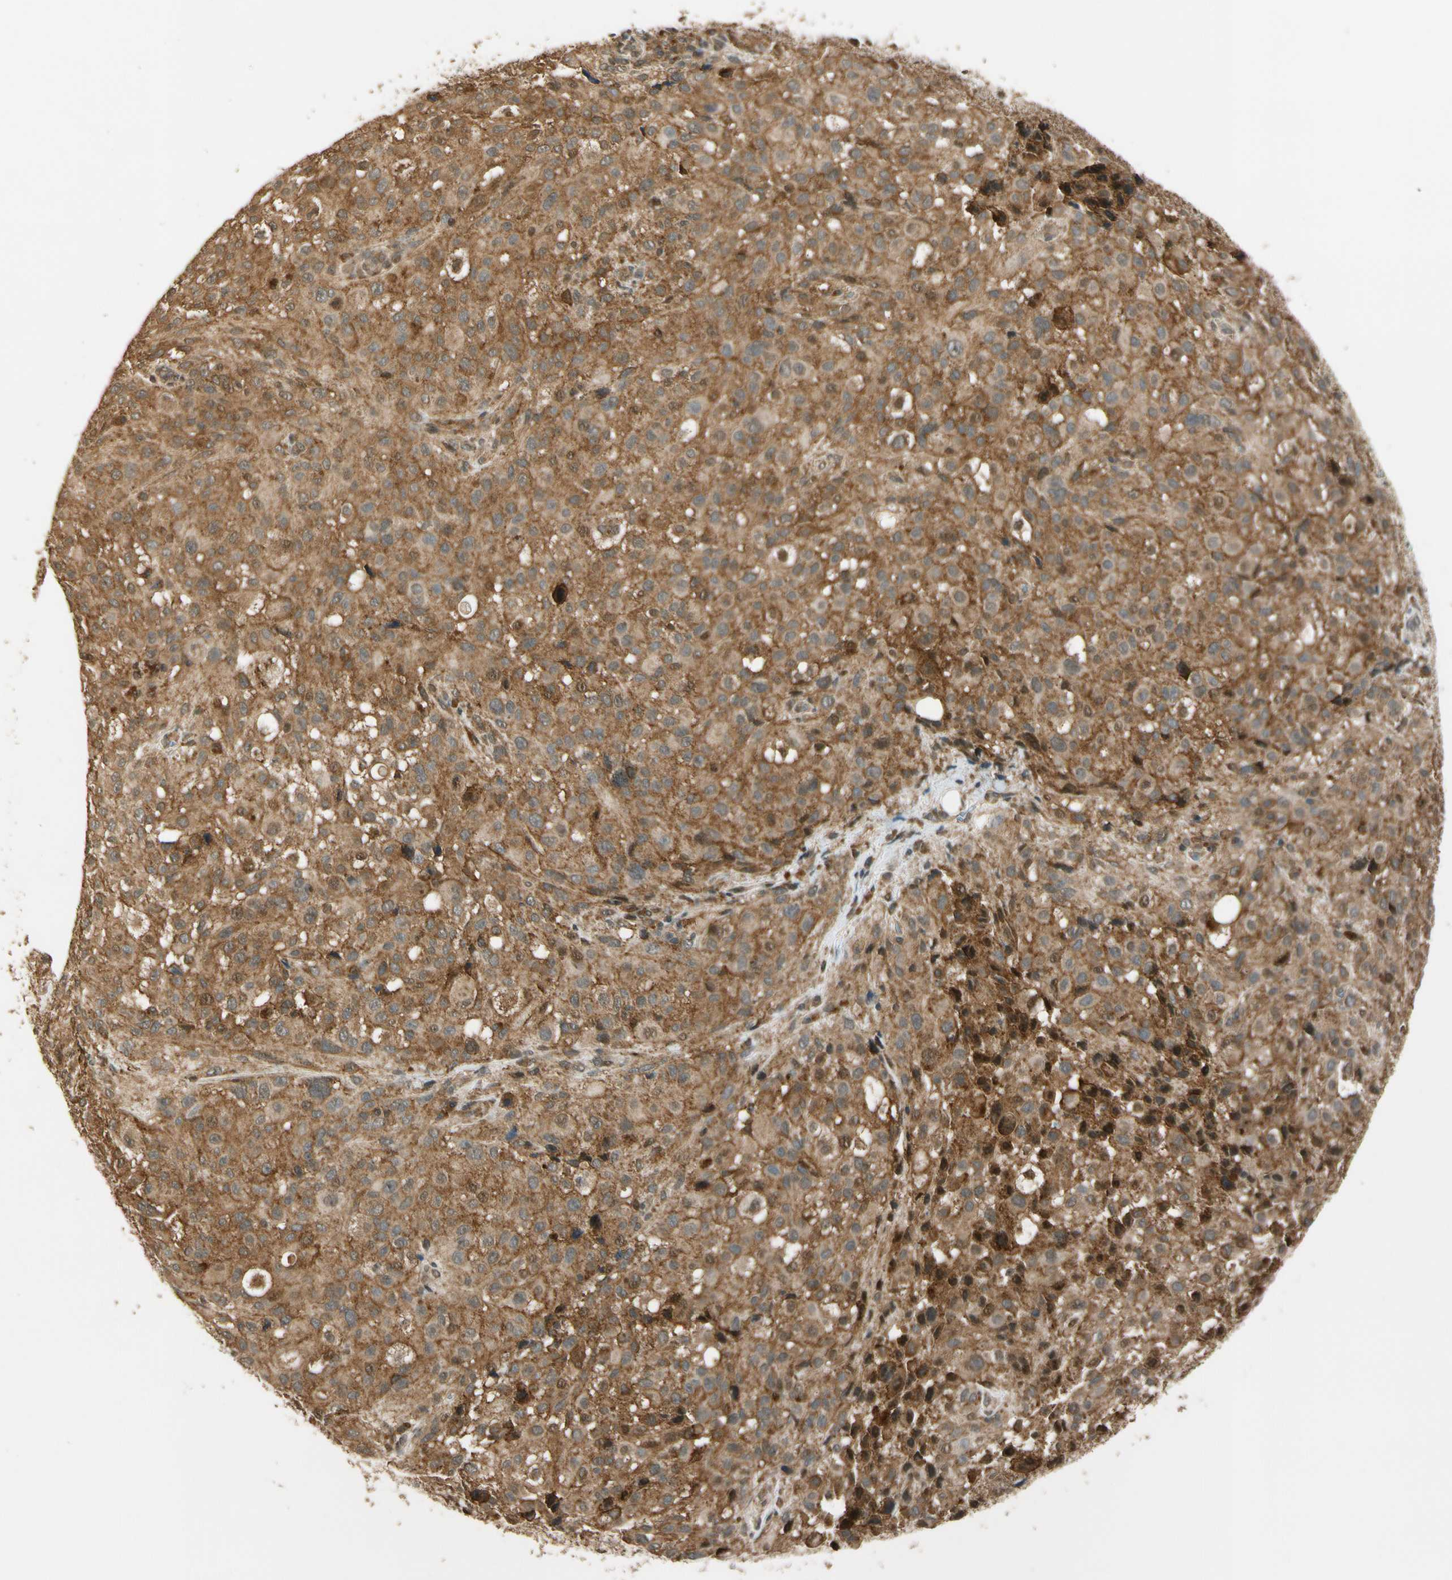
{"staining": {"intensity": "moderate", "quantity": ">75%", "location": "cytoplasmic/membranous"}, "tissue": "melanoma", "cell_type": "Tumor cells", "image_type": "cancer", "snomed": [{"axis": "morphology", "description": "Necrosis, NOS"}, {"axis": "morphology", "description": "Malignant melanoma, NOS"}, {"axis": "topography", "description": "Skin"}], "caption": "Protein staining displays moderate cytoplasmic/membranous expression in about >75% of tumor cells in malignant melanoma. The staining was performed using DAB to visualize the protein expression in brown, while the nuclei were stained in blue with hematoxylin (Magnification: 20x).", "gene": "LAMTOR1", "patient": {"sex": "female", "age": 87}}